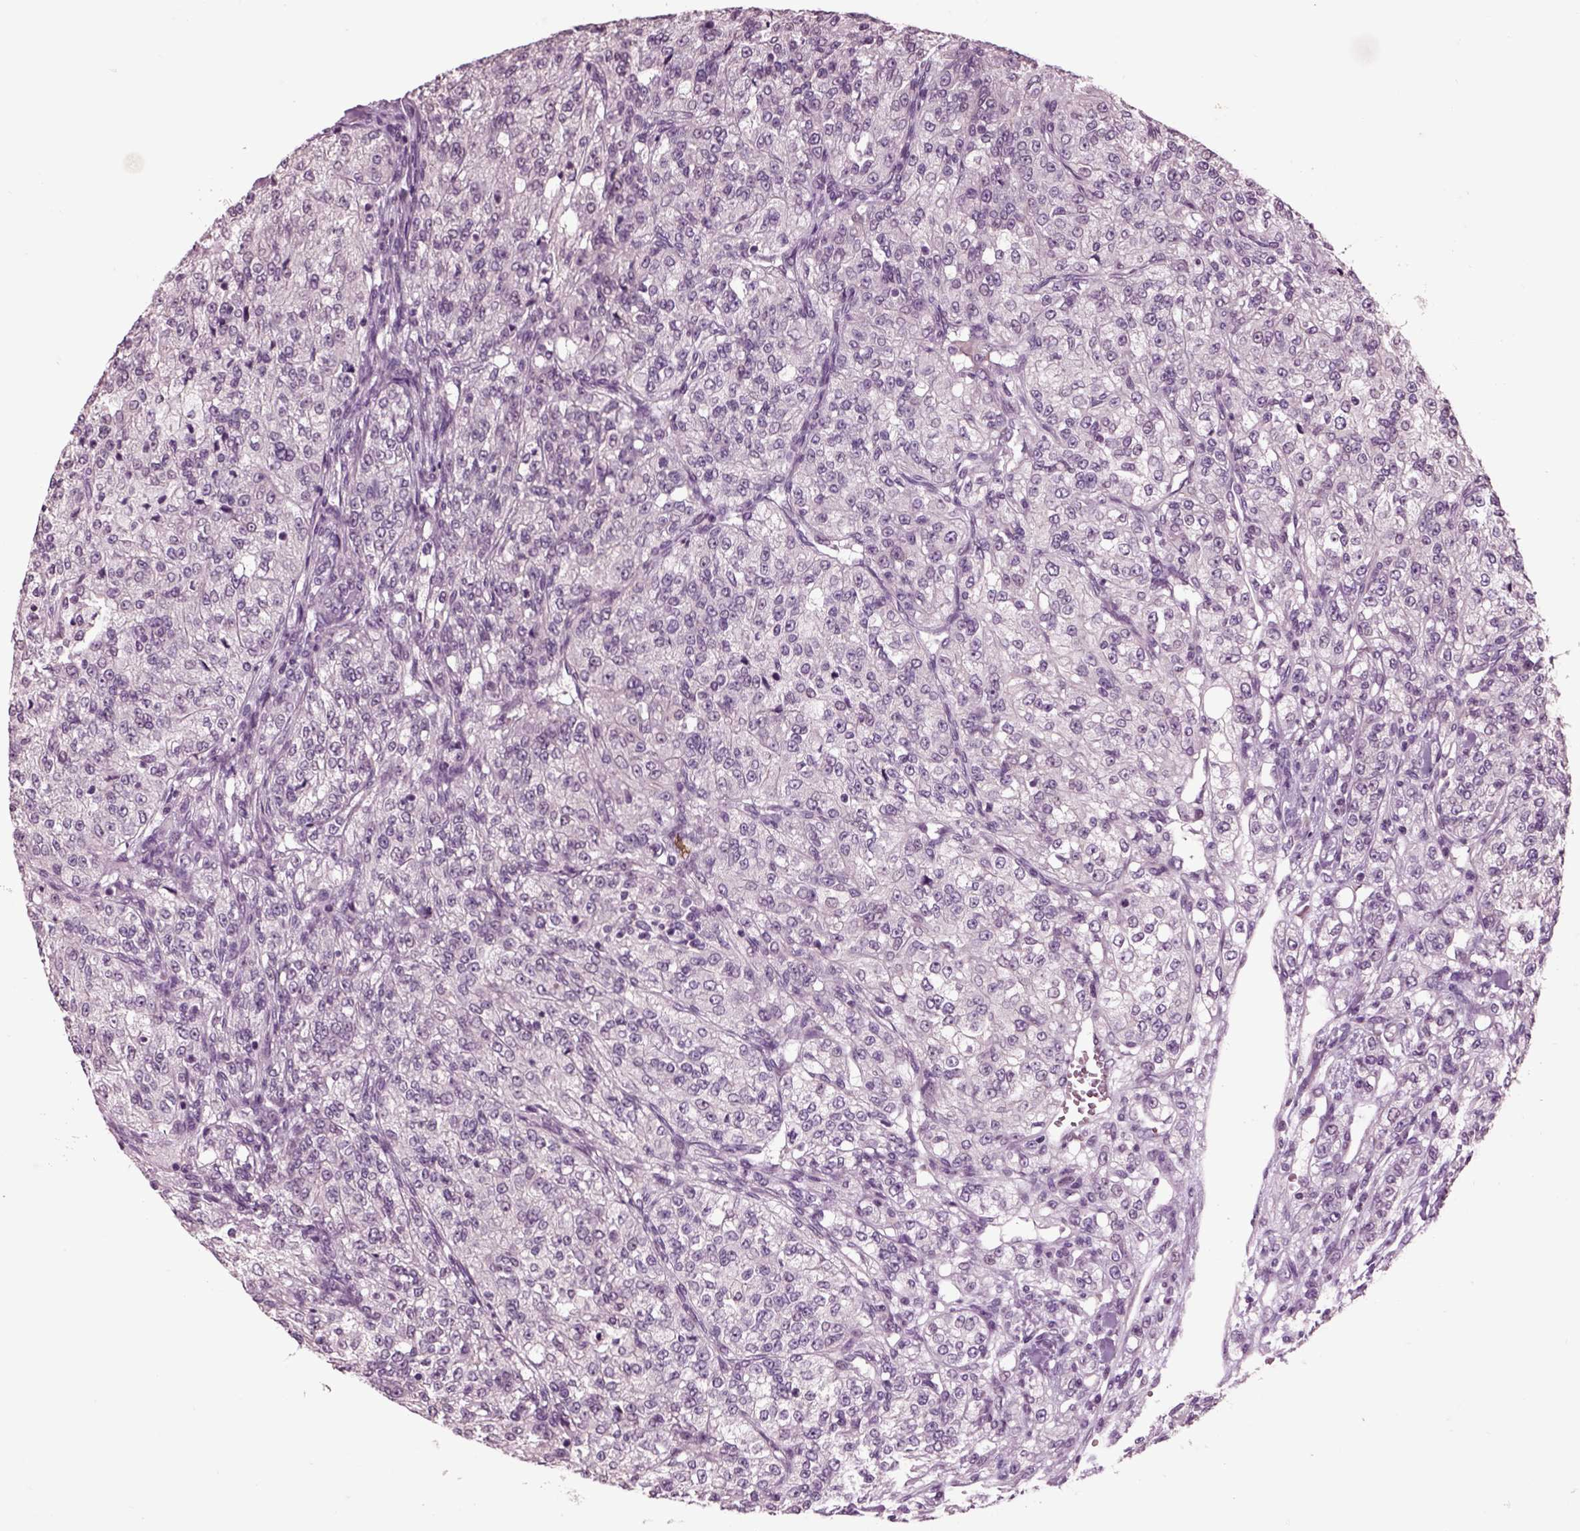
{"staining": {"intensity": "negative", "quantity": "none", "location": "none"}, "tissue": "renal cancer", "cell_type": "Tumor cells", "image_type": "cancer", "snomed": [{"axis": "morphology", "description": "Adenocarcinoma, NOS"}, {"axis": "topography", "description": "Kidney"}], "caption": "This is an immunohistochemistry (IHC) histopathology image of human renal cancer (adenocarcinoma). There is no staining in tumor cells.", "gene": "CHGB", "patient": {"sex": "female", "age": 63}}